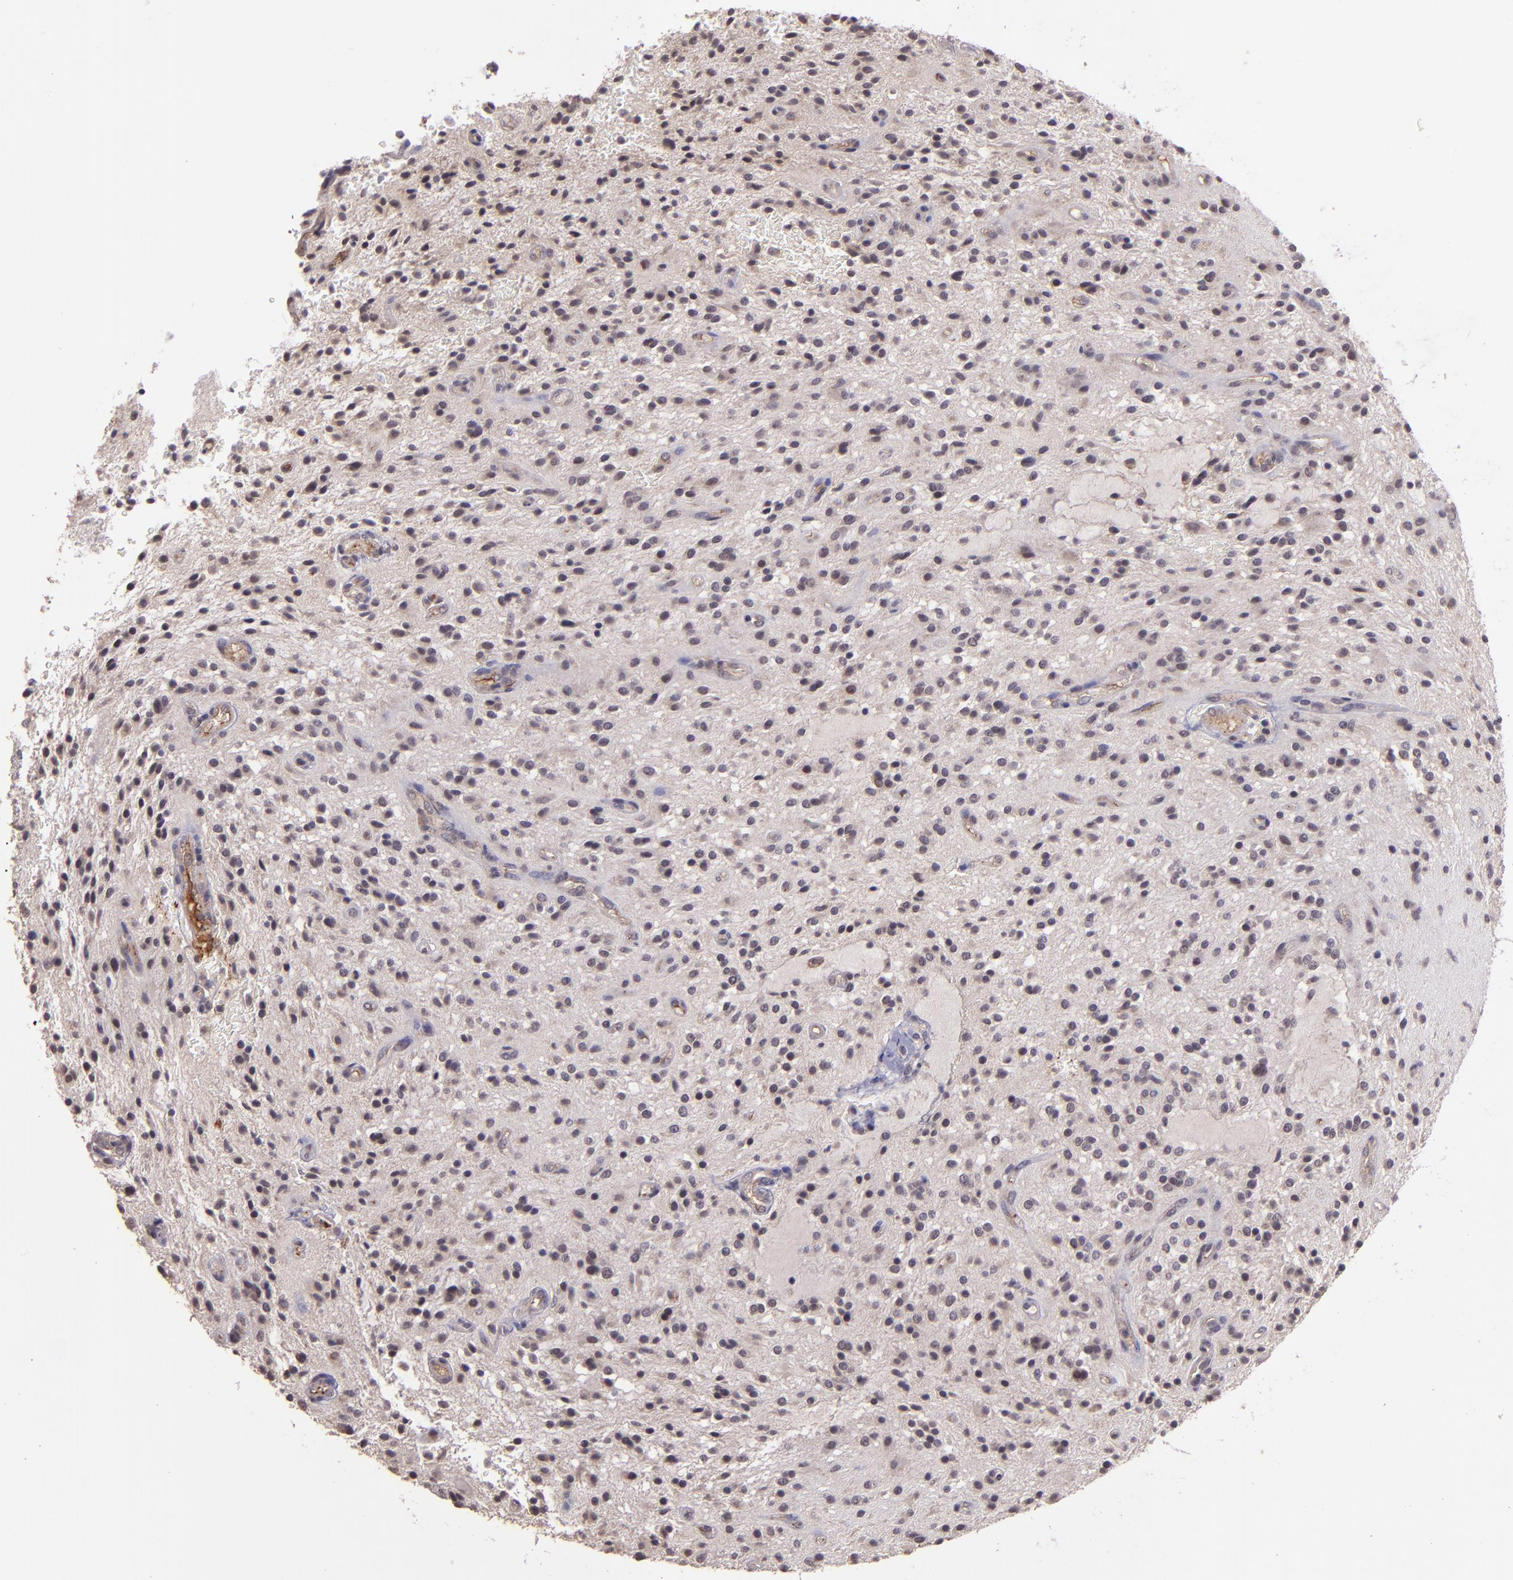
{"staining": {"intensity": "weak", "quantity": ">75%", "location": "cytoplasmic/membranous,nuclear"}, "tissue": "glioma", "cell_type": "Tumor cells", "image_type": "cancer", "snomed": [{"axis": "morphology", "description": "Glioma, malignant, NOS"}, {"axis": "topography", "description": "Cerebellum"}], "caption": "The image displays immunohistochemical staining of glioma. There is weak cytoplasmic/membranous and nuclear staining is identified in about >75% of tumor cells.", "gene": "TAF7L", "patient": {"sex": "female", "age": 10}}